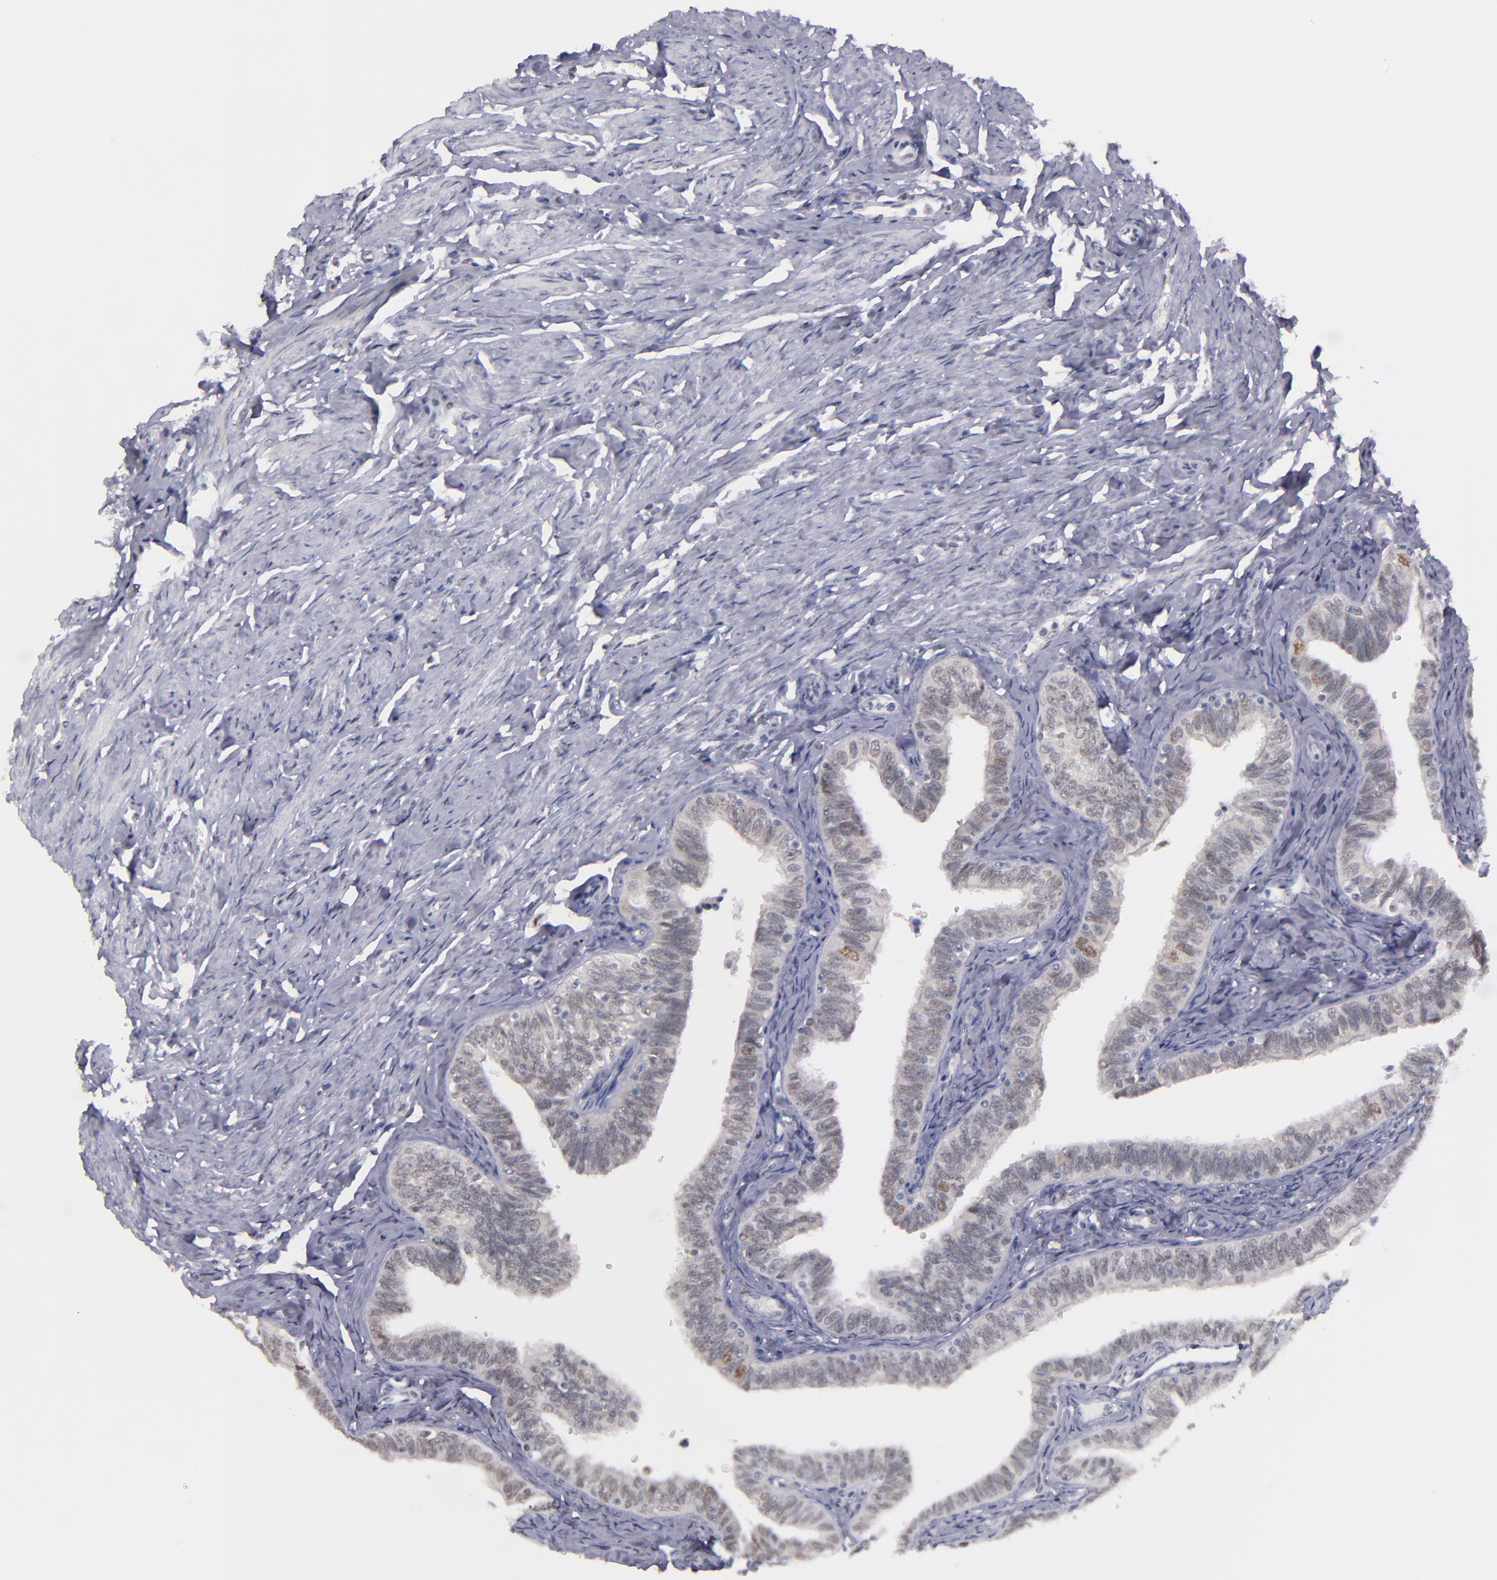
{"staining": {"intensity": "weak", "quantity": "25%-75%", "location": "nuclear"}, "tissue": "fallopian tube", "cell_type": "Glandular cells", "image_type": "normal", "snomed": [{"axis": "morphology", "description": "Normal tissue, NOS"}, {"axis": "topography", "description": "Fallopian tube"}, {"axis": "topography", "description": "Ovary"}], "caption": "Immunohistochemistry (IHC) histopathology image of unremarkable fallopian tube: fallopian tube stained using immunohistochemistry (IHC) shows low levels of weak protein expression localized specifically in the nuclear of glandular cells, appearing as a nuclear brown color.", "gene": "OTUB2", "patient": {"sex": "female", "age": 69}}